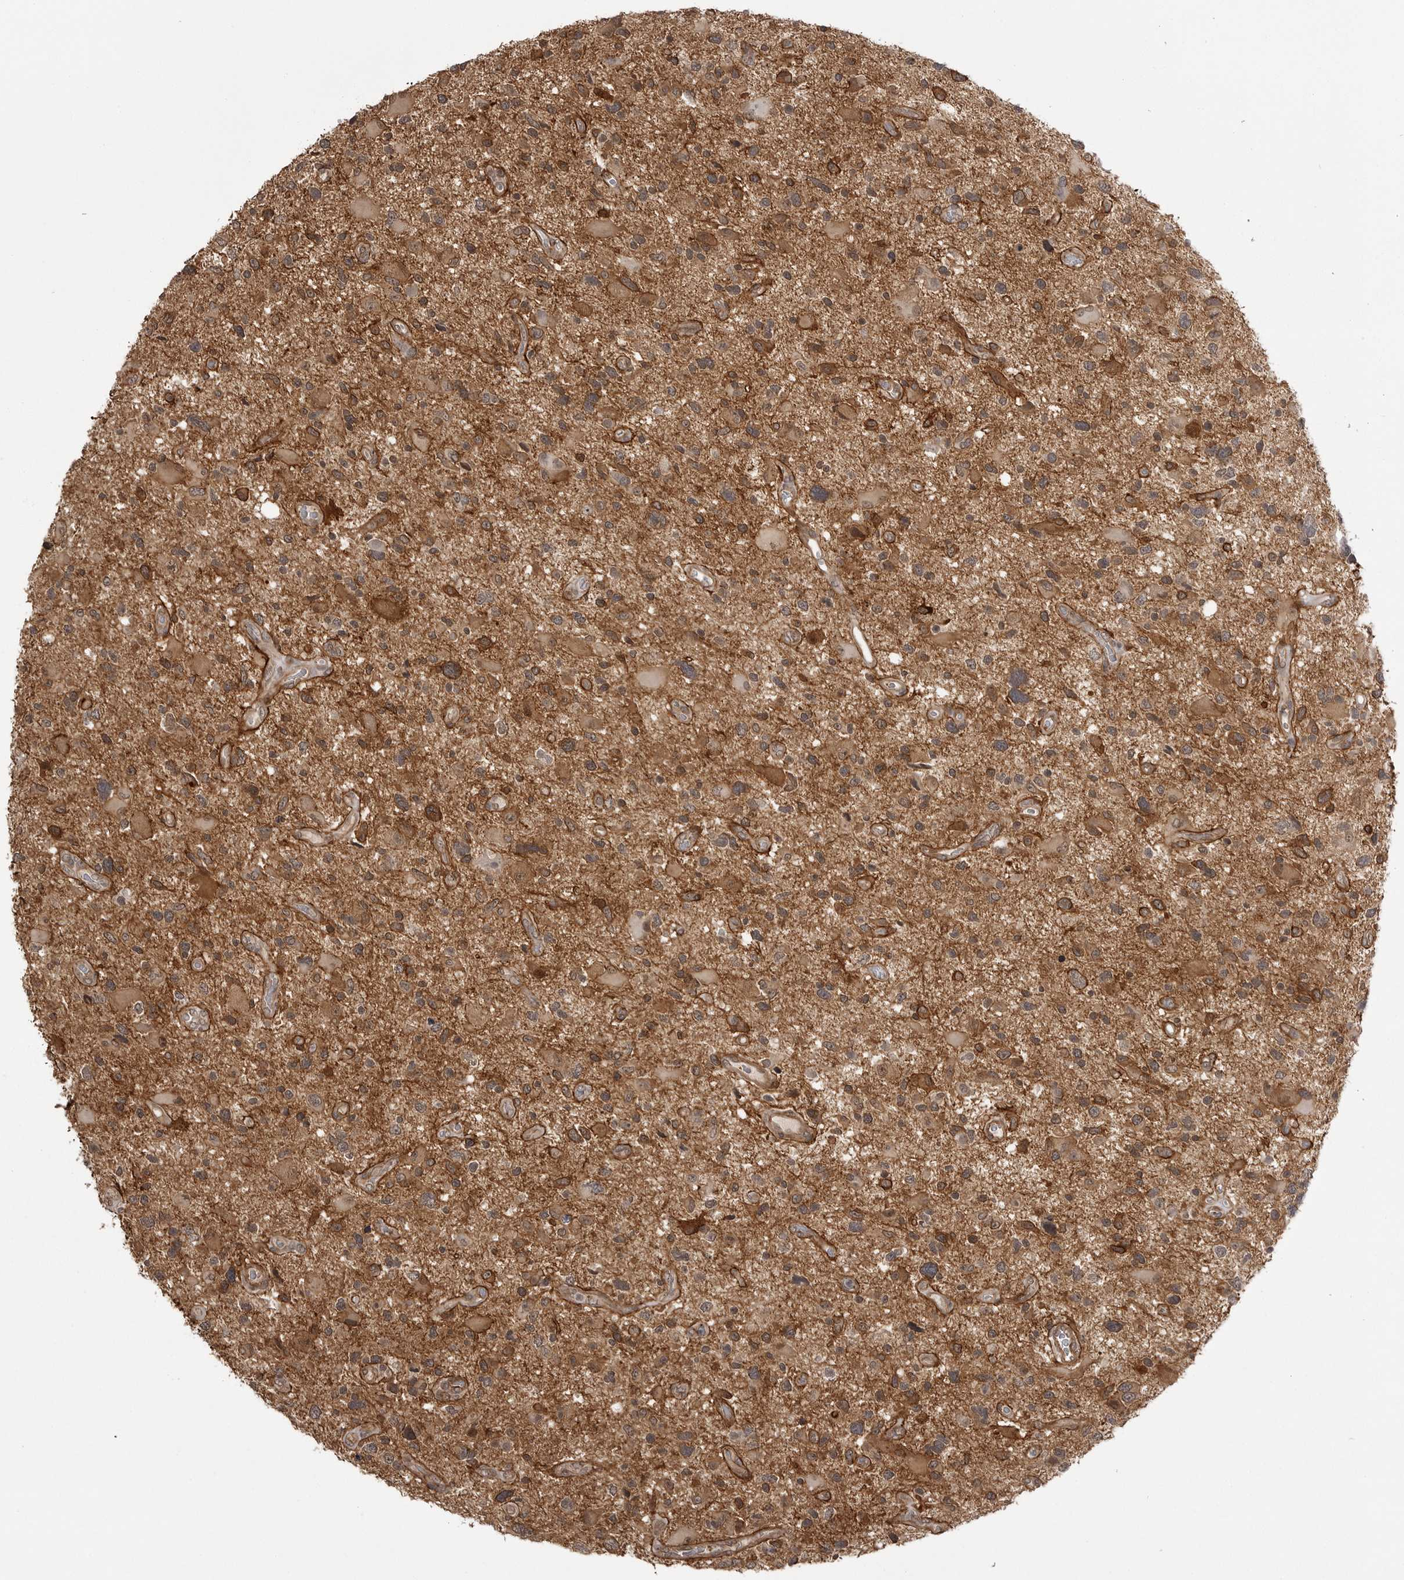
{"staining": {"intensity": "moderate", "quantity": ">75%", "location": "cytoplasmic/membranous"}, "tissue": "glioma", "cell_type": "Tumor cells", "image_type": "cancer", "snomed": [{"axis": "morphology", "description": "Glioma, malignant, High grade"}, {"axis": "topography", "description": "Brain"}], "caption": "Immunohistochemical staining of human glioma shows medium levels of moderate cytoplasmic/membranous positivity in about >75% of tumor cells. (brown staining indicates protein expression, while blue staining denotes nuclei).", "gene": "SORBS1", "patient": {"sex": "male", "age": 33}}